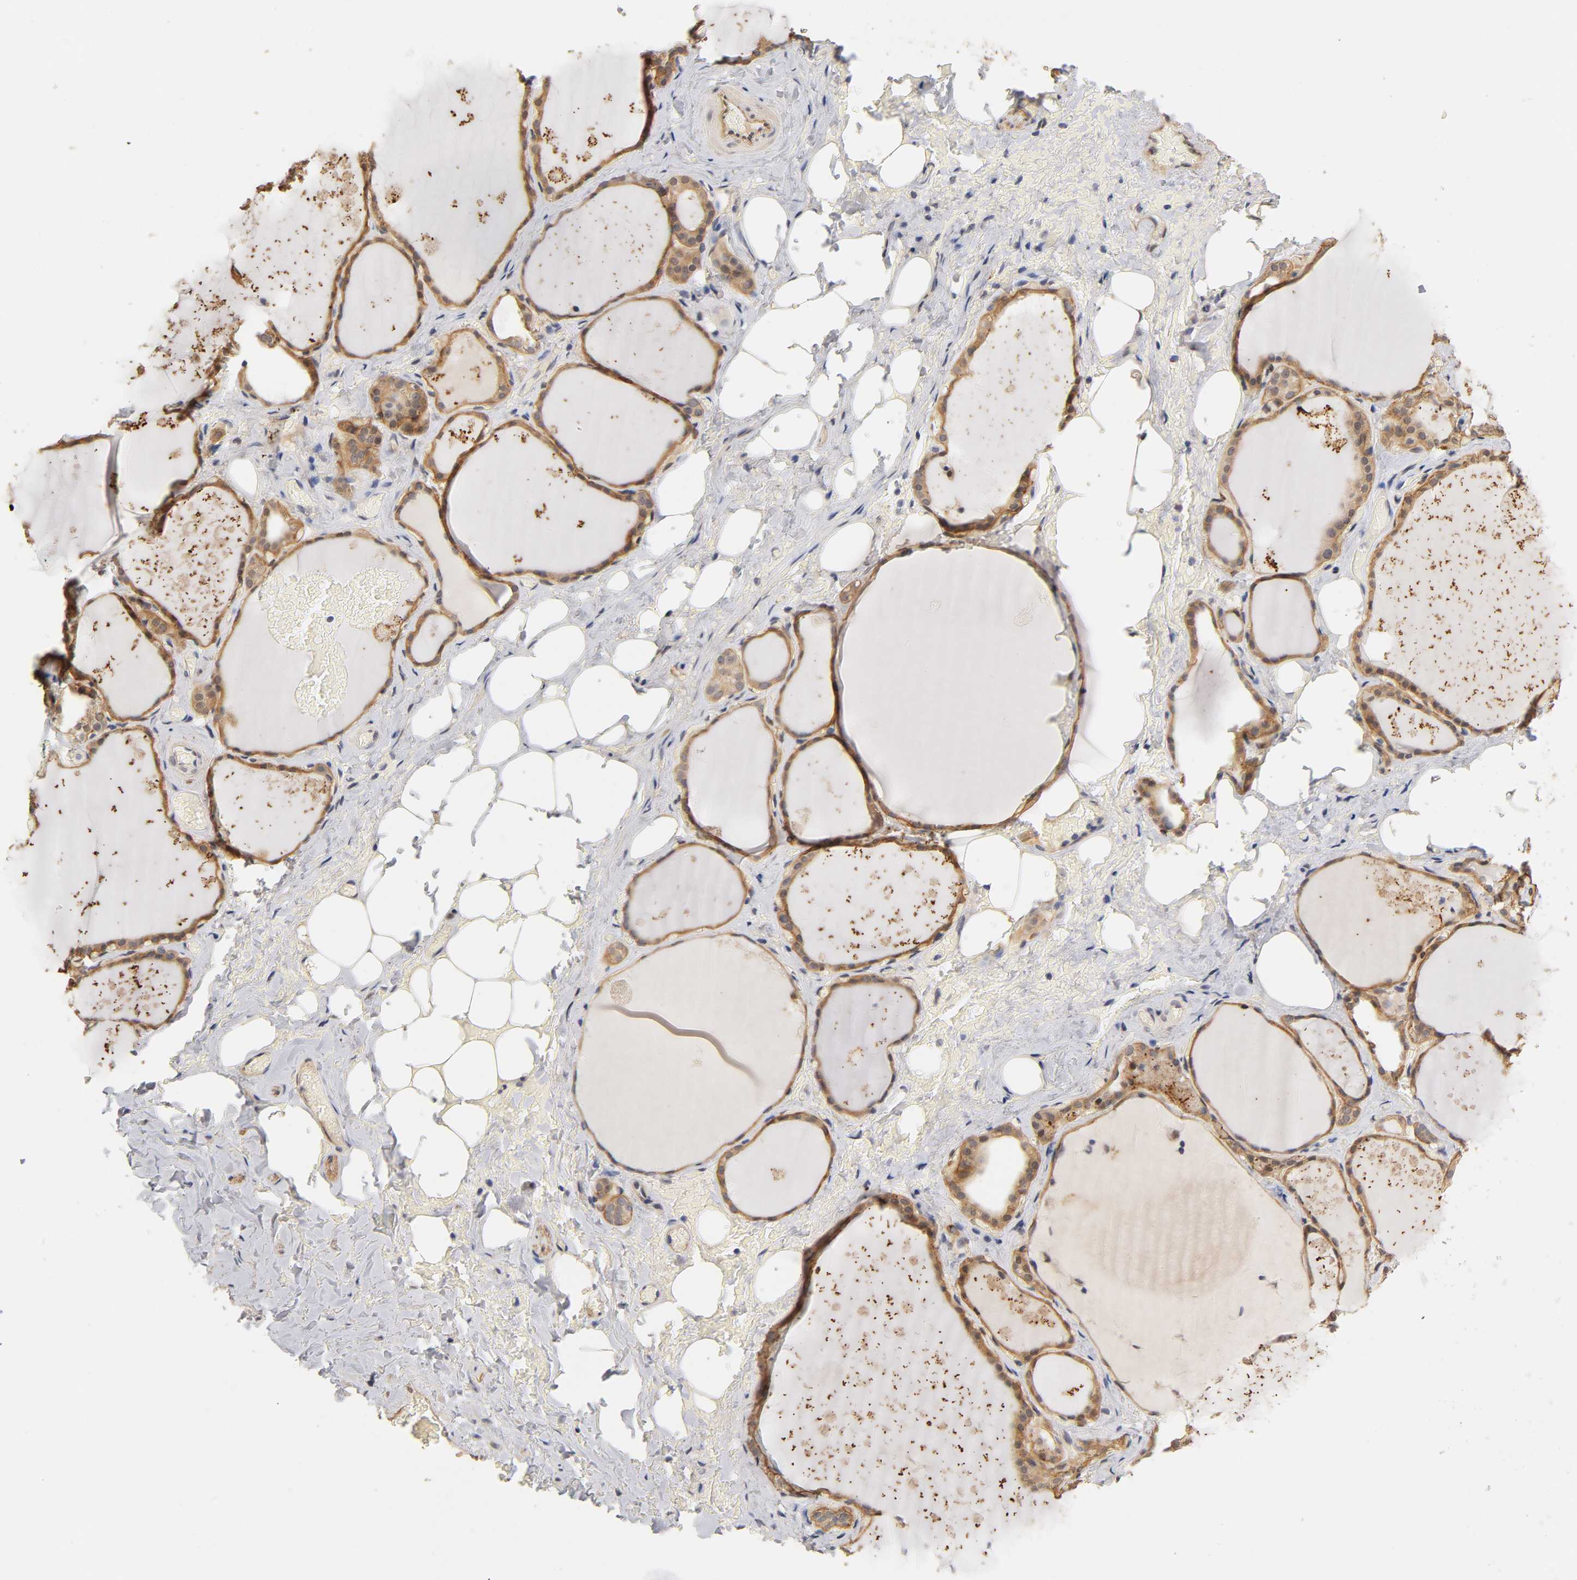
{"staining": {"intensity": "strong", "quantity": ">75%", "location": "cytoplasmic/membranous"}, "tissue": "thyroid gland", "cell_type": "Glandular cells", "image_type": "normal", "snomed": [{"axis": "morphology", "description": "Normal tissue, NOS"}, {"axis": "topography", "description": "Thyroid gland"}], "caption": "Immunohistochemistry staining of unremarkable thyroid gland, which demonstrates high levels of strong cytoplasmic/membranous staining in about >75% of glandular cells indicating strong cytoplasmic/membranous protein staining. The staining was performed using DAB (3,3'-diaminobenzidine) (brown) for protein detection and nuclei were counterstained in hematoxylin (blue).", "gene": "LAMB1", "patient": {"sex": "male", "age": 61}}